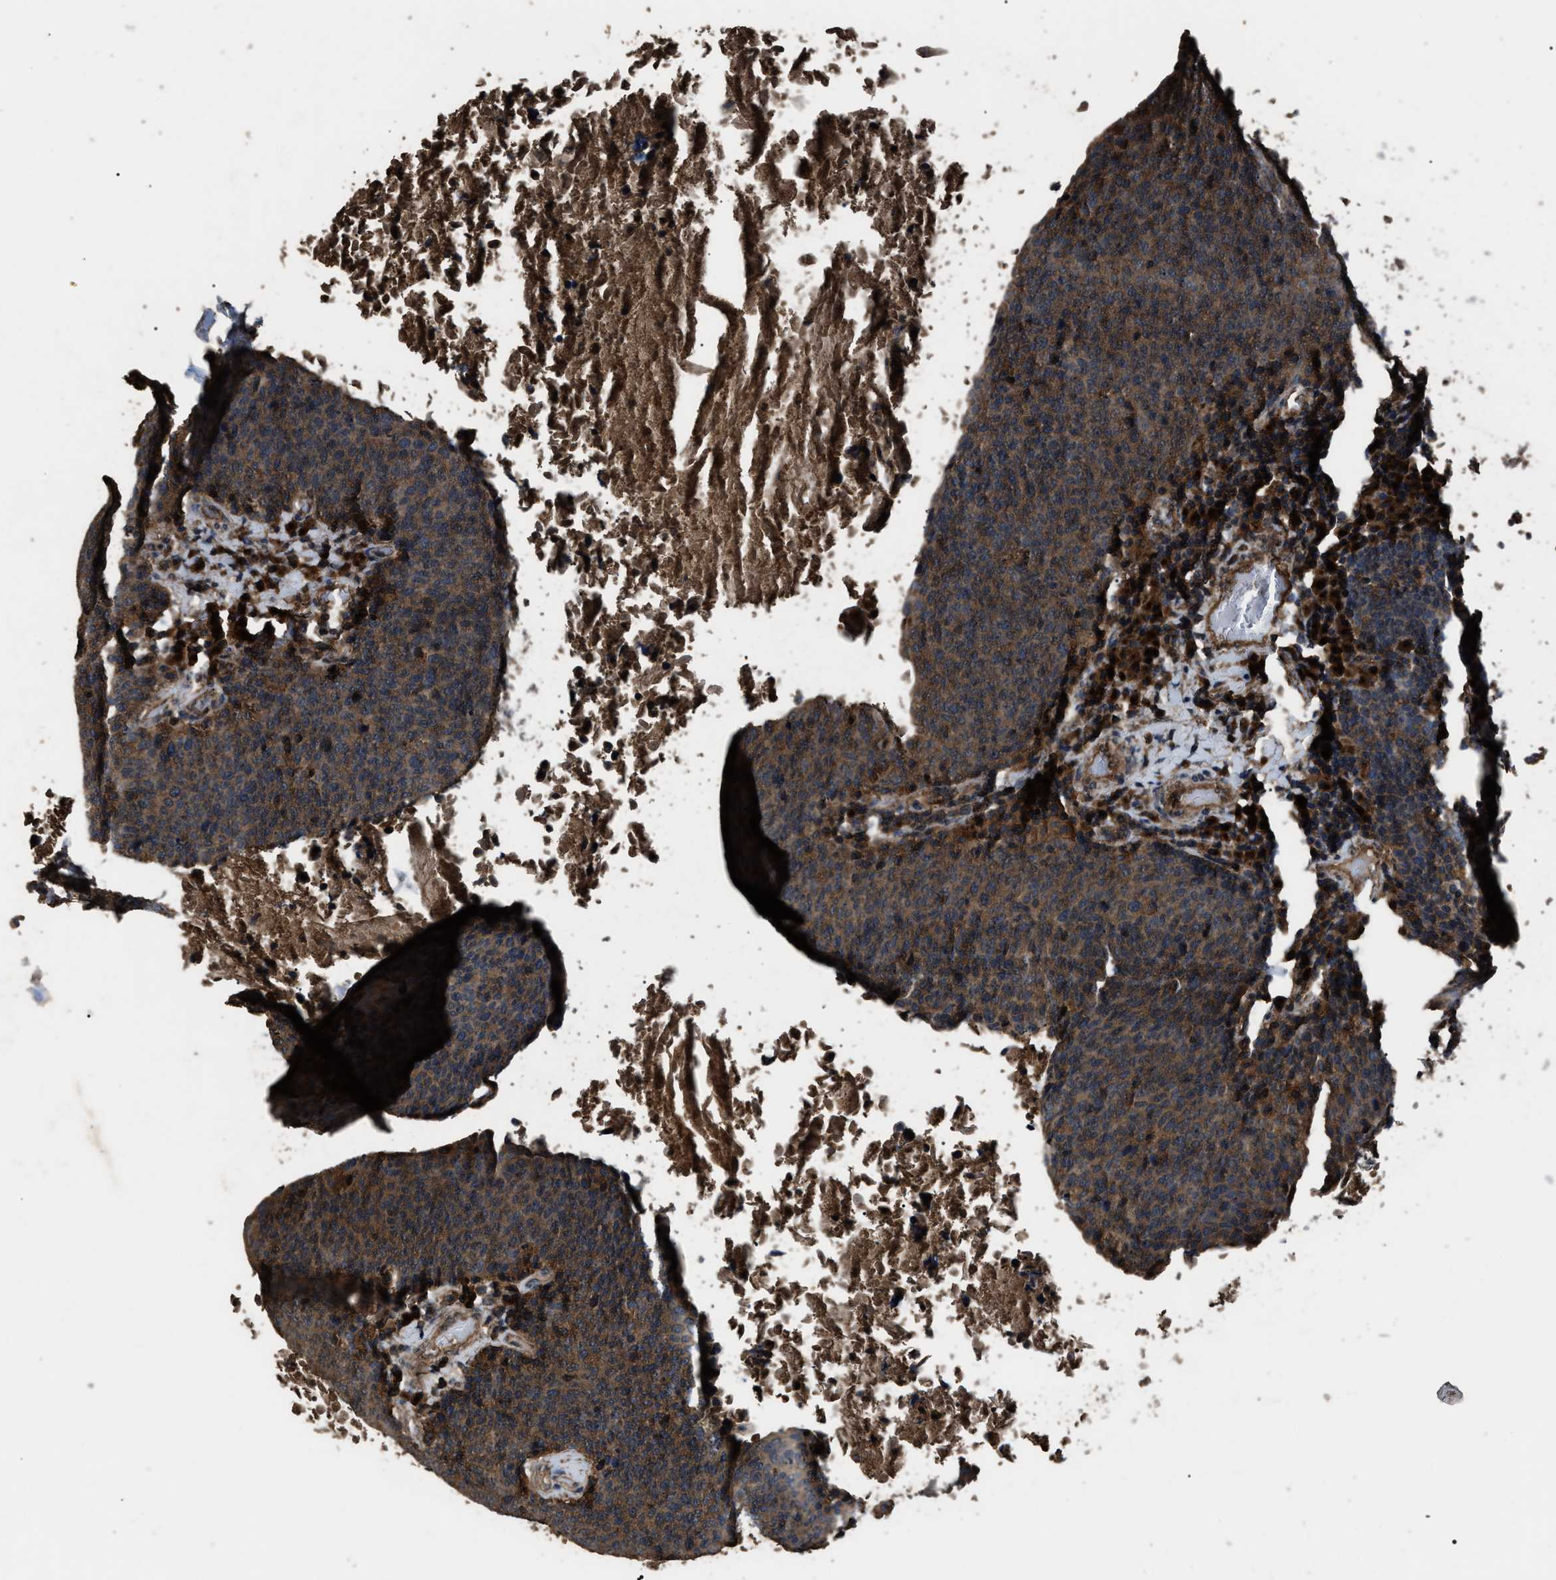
{"staining": {"intensity": "moderate", "quantity": ">75%", "location": "cytoplasmic/membranous"}, "tissue": "head and neck cancer", "cell_type": "Tumor cells", "image_type": "cancer", "snomed": [{"axis": "morphology", "description": "Squamous cell carcinoma, NOS"}, {"axis": "morphology", "description": "Squamous cell carcinoma, metastatic, NOS"}, {"axis": "topography", "description": "Lymph node"}, {"axis": "topography", "description": "Head-Neck"}], "caption": "Protein expression analysis of head and neck cancer (metastatic squamous cell carcinoma) shows moderate cytoplasmic/membranous expression in about >75% of tumor cells.", "gene": "RNF216", "patient": {"sex": "male", "age": 62}}